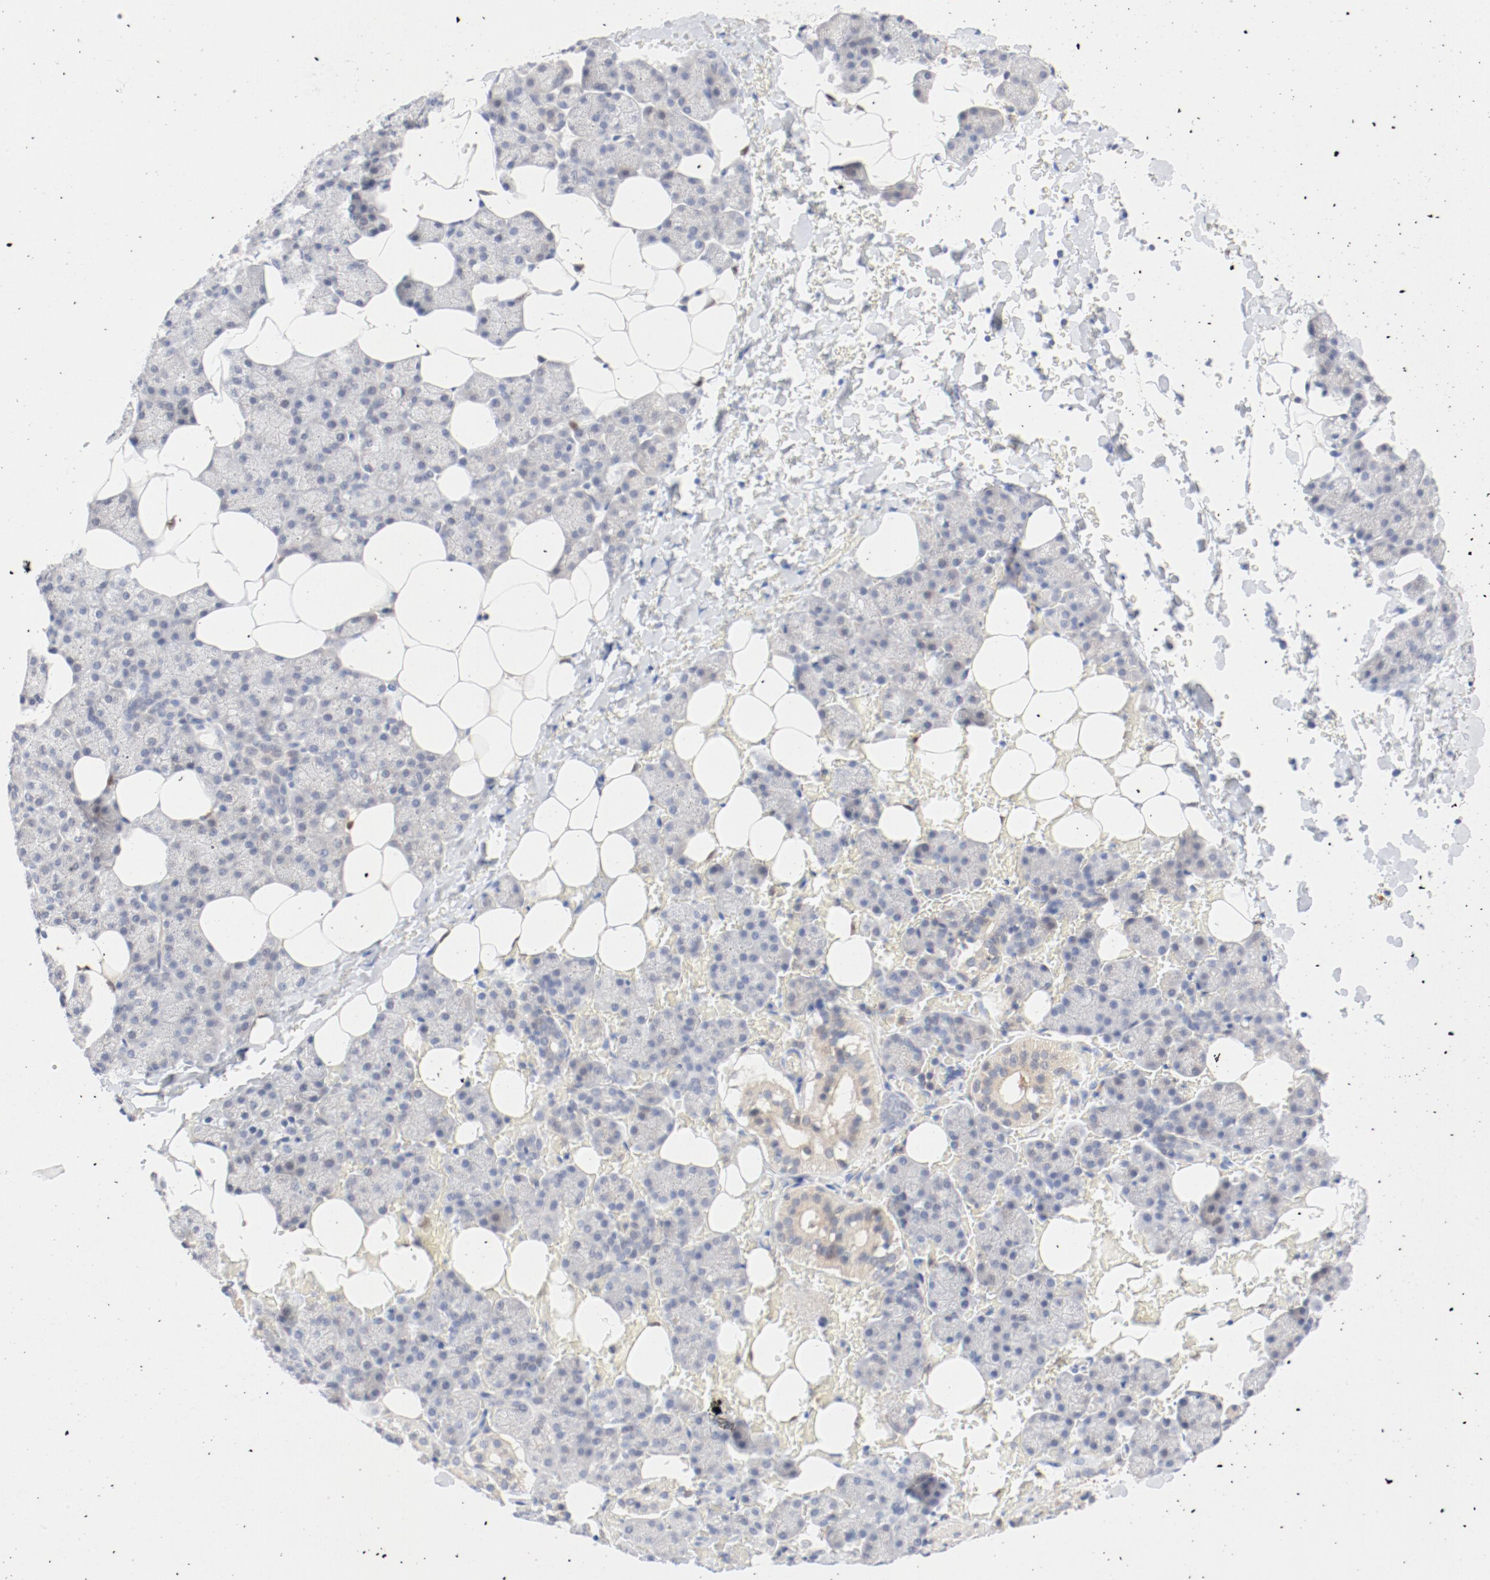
{"staining": {"intensity": "weak", "quantity": "<25%", "location": "cytoplasmic/membranous"}, "tissue": "salivary gland", "cell_type": "Glandular cells", "image_type": "normal", "snomed": [{"axis": "morphology", "description": "Normal tissue, NOS"}, {"axis": "topography", "description": "Lymph node"}, {"axis": "topography", "description": "Salivary gland"}], "caption": "The photomicrograph demonstrates no significant positivity in glandular cells of salivary gland.", "gene": "PGM1", "patient": {"sex": "male", "age": 8}}